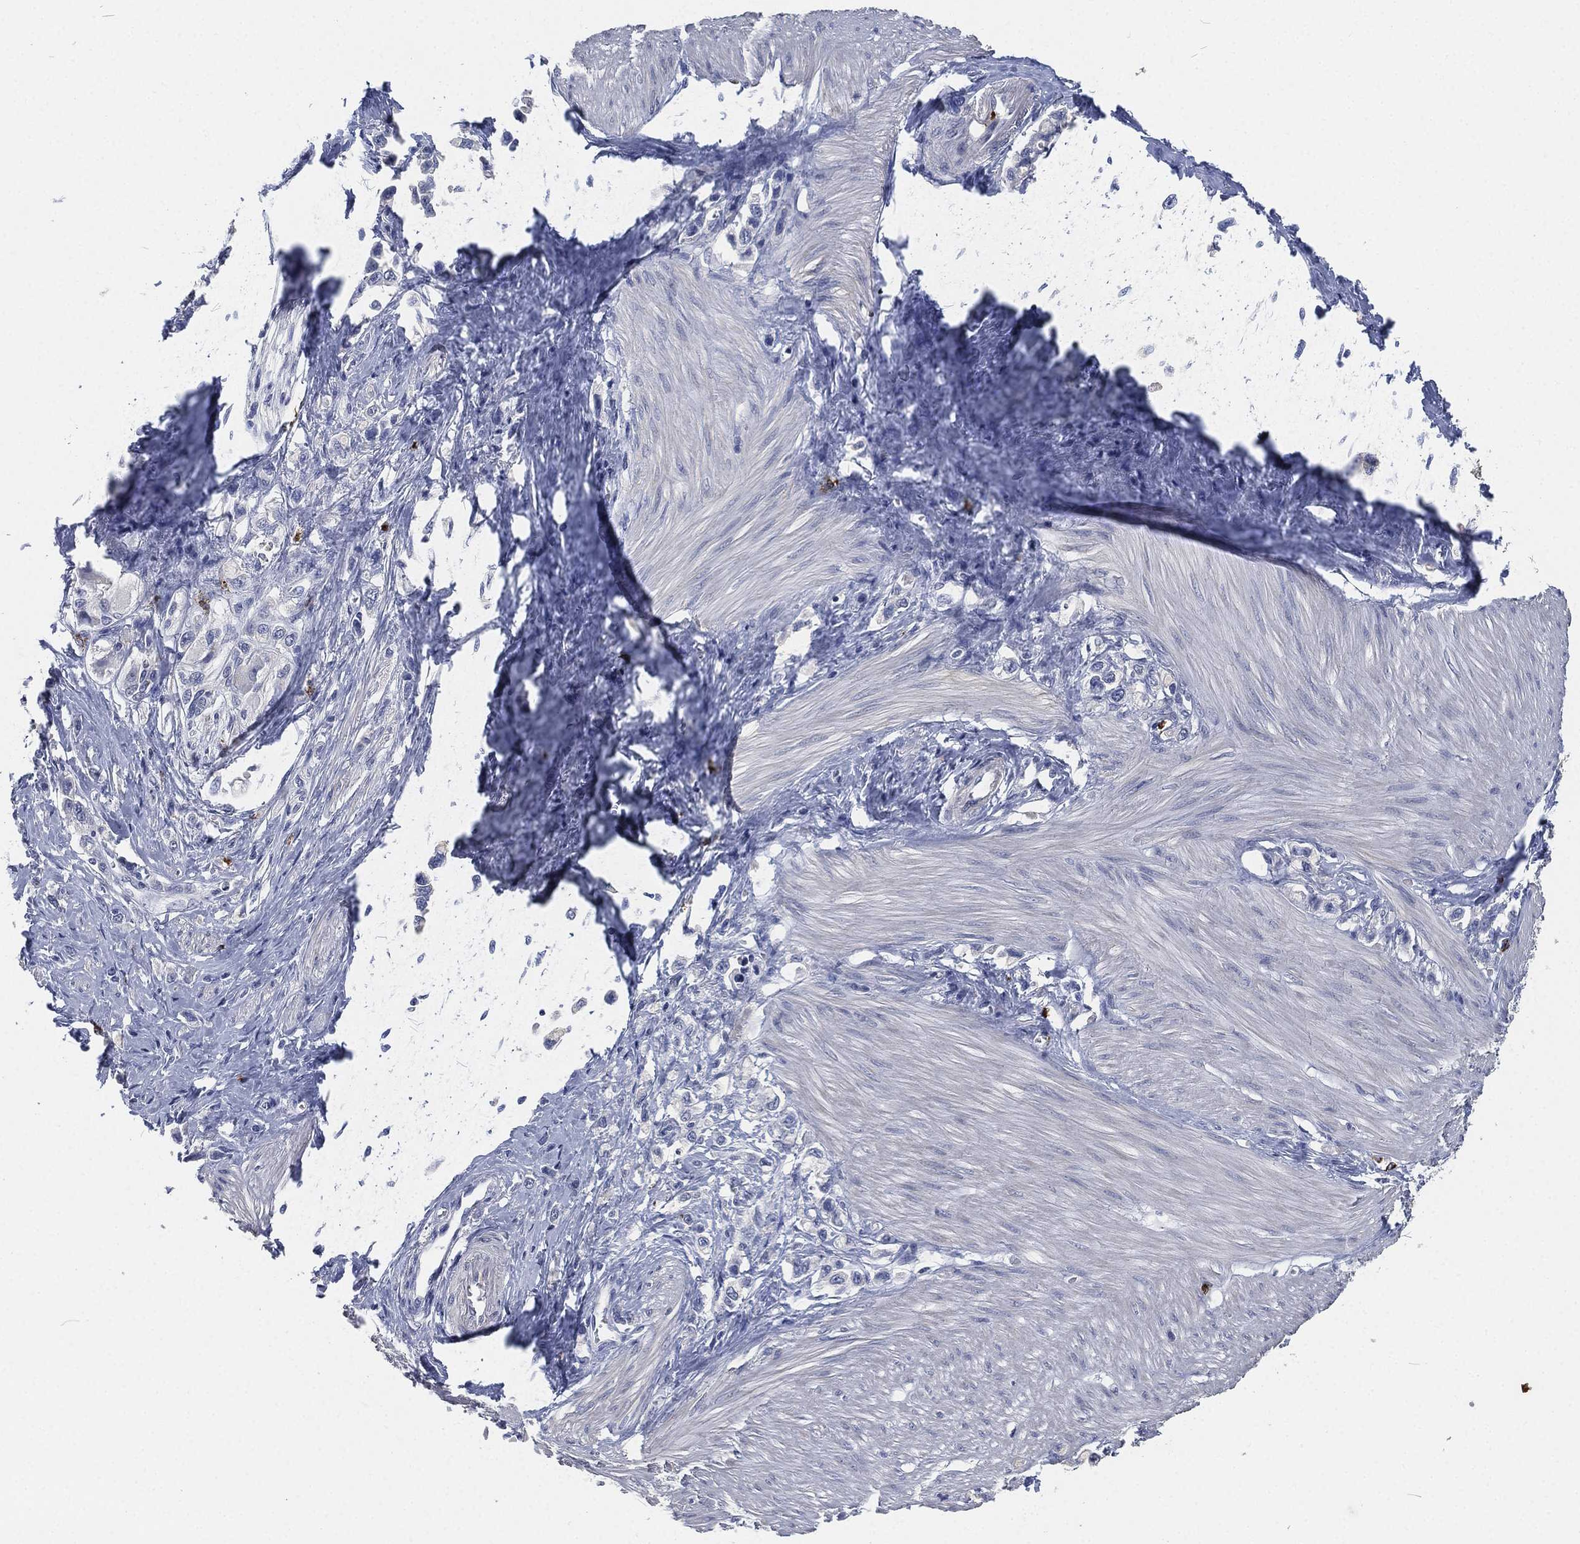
{"staining": {"intensity": "negative", "quantity": "none", "location": "none"}, "tissue": "stomach cancer", "cell_type": "Tumor cells", "image_type": "cancer", "snomed": [{"axis": "morphology", "description": "Normal tissue, NOS"}, {"axis": "morphology", "description": "Adenocarcinoma, NOS"}, {"axis": "morphology", "description": "Adenocarcinoma, High grade"}, {"axis": "topography", "description": "Stomach, upper"}, {"axis": "topography", "description": "Stomach"}], "caption": "Protein analysis of high-grade adenocarcinoma (stomach) reveals no significant staining in tumor cells.", "gene": "MPO", "patient": {"sex": "female", "age": 65}}